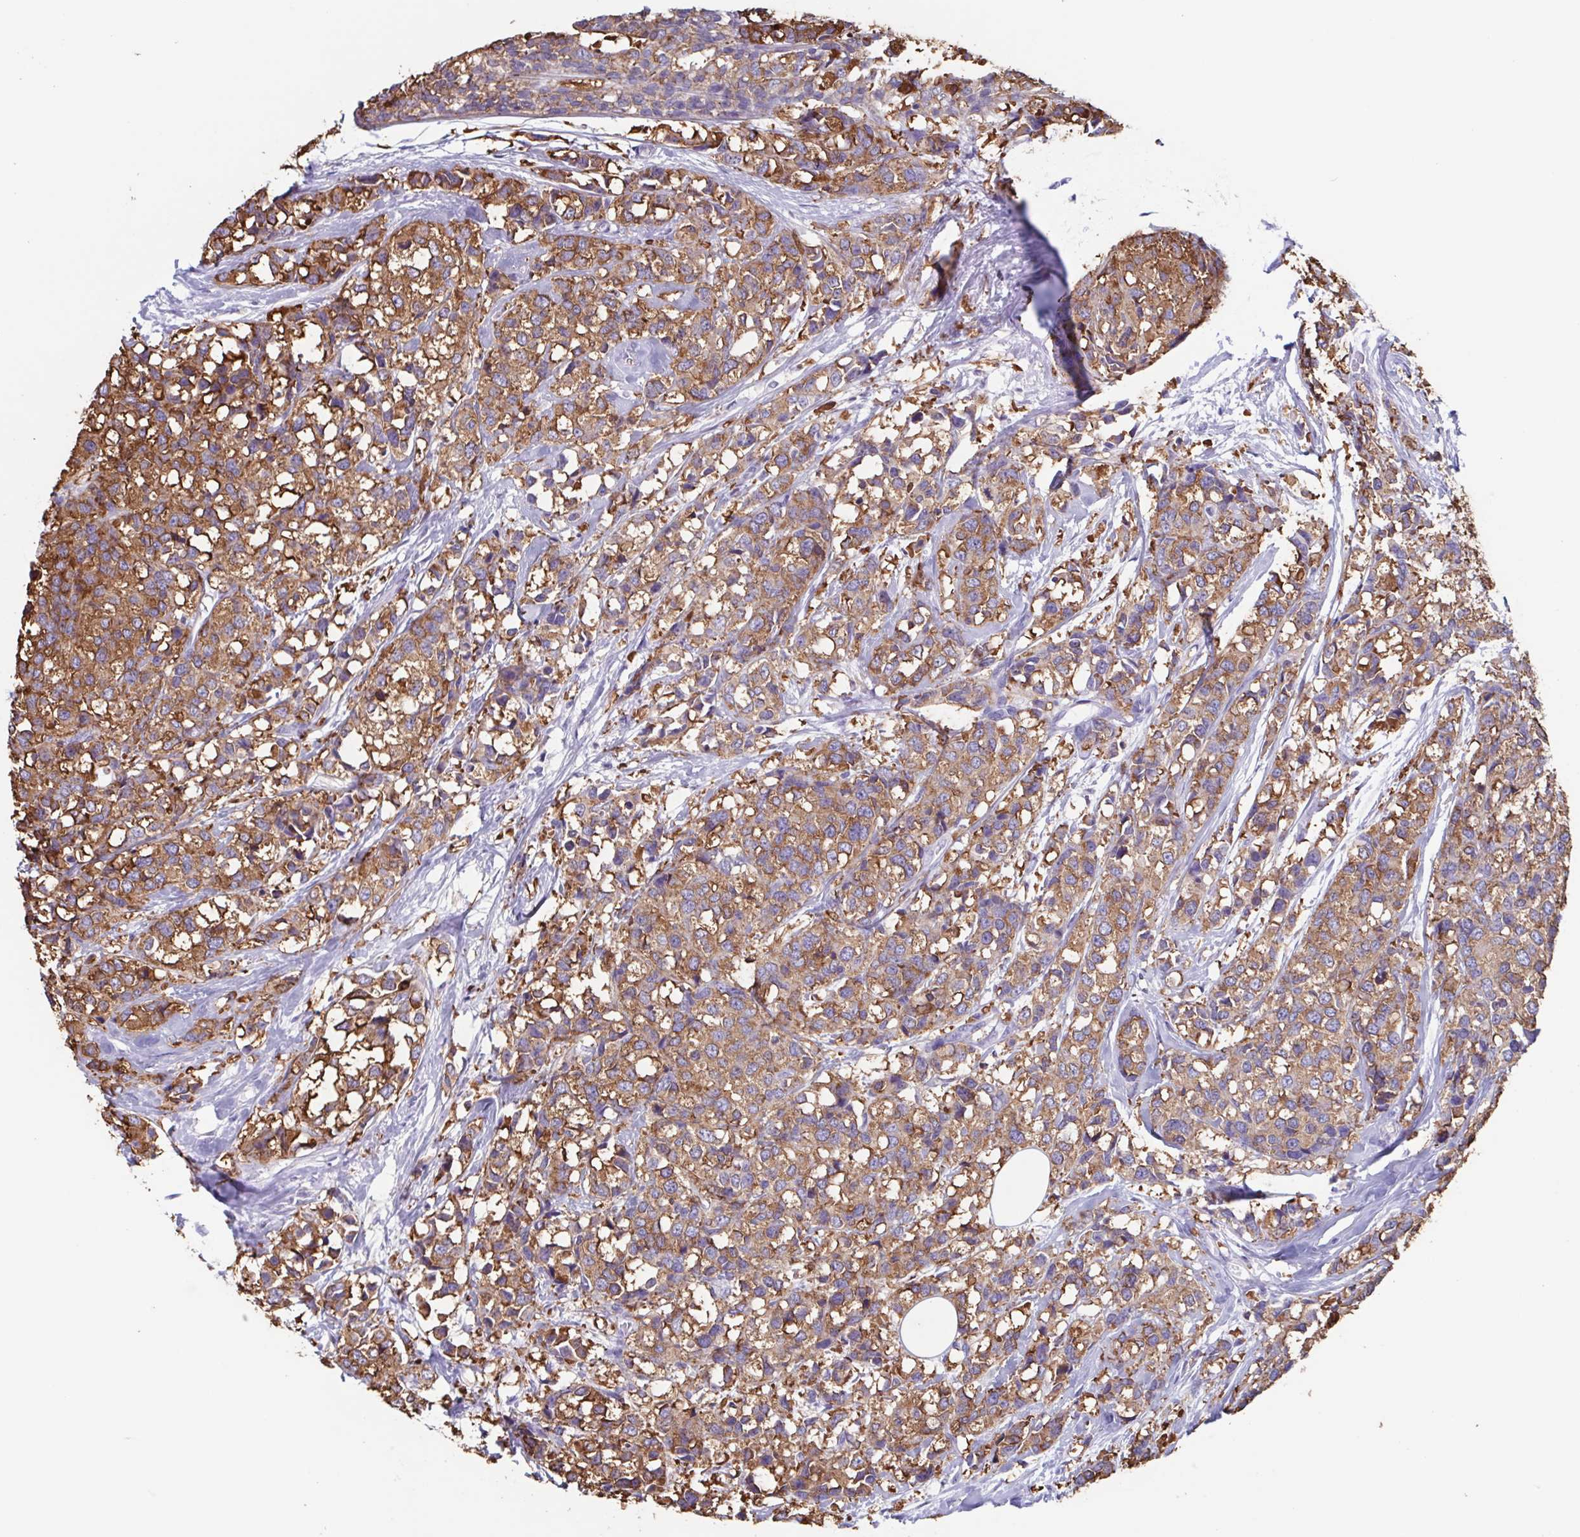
{"staining": {"intensity": "moderate", "quantity": ">75%", "location": "cytoplasmic/membranous"}, "tissue": "breast cancer", "cell_type": "Tumor cells", "image_type": "cancer", "snomed": [{"axis": "morphology", "description": "Lobular carcinoma"}, {"axis": "topography", "description": "Breast"}], "caption": "Human breast cancer stained for a protein (brown) reveals moderate cytoplasmic/membranous positive staining in approximately >75% of tumor cells.", "gene": "TPD52", "patient": {"sex": "female", "age": 59}}